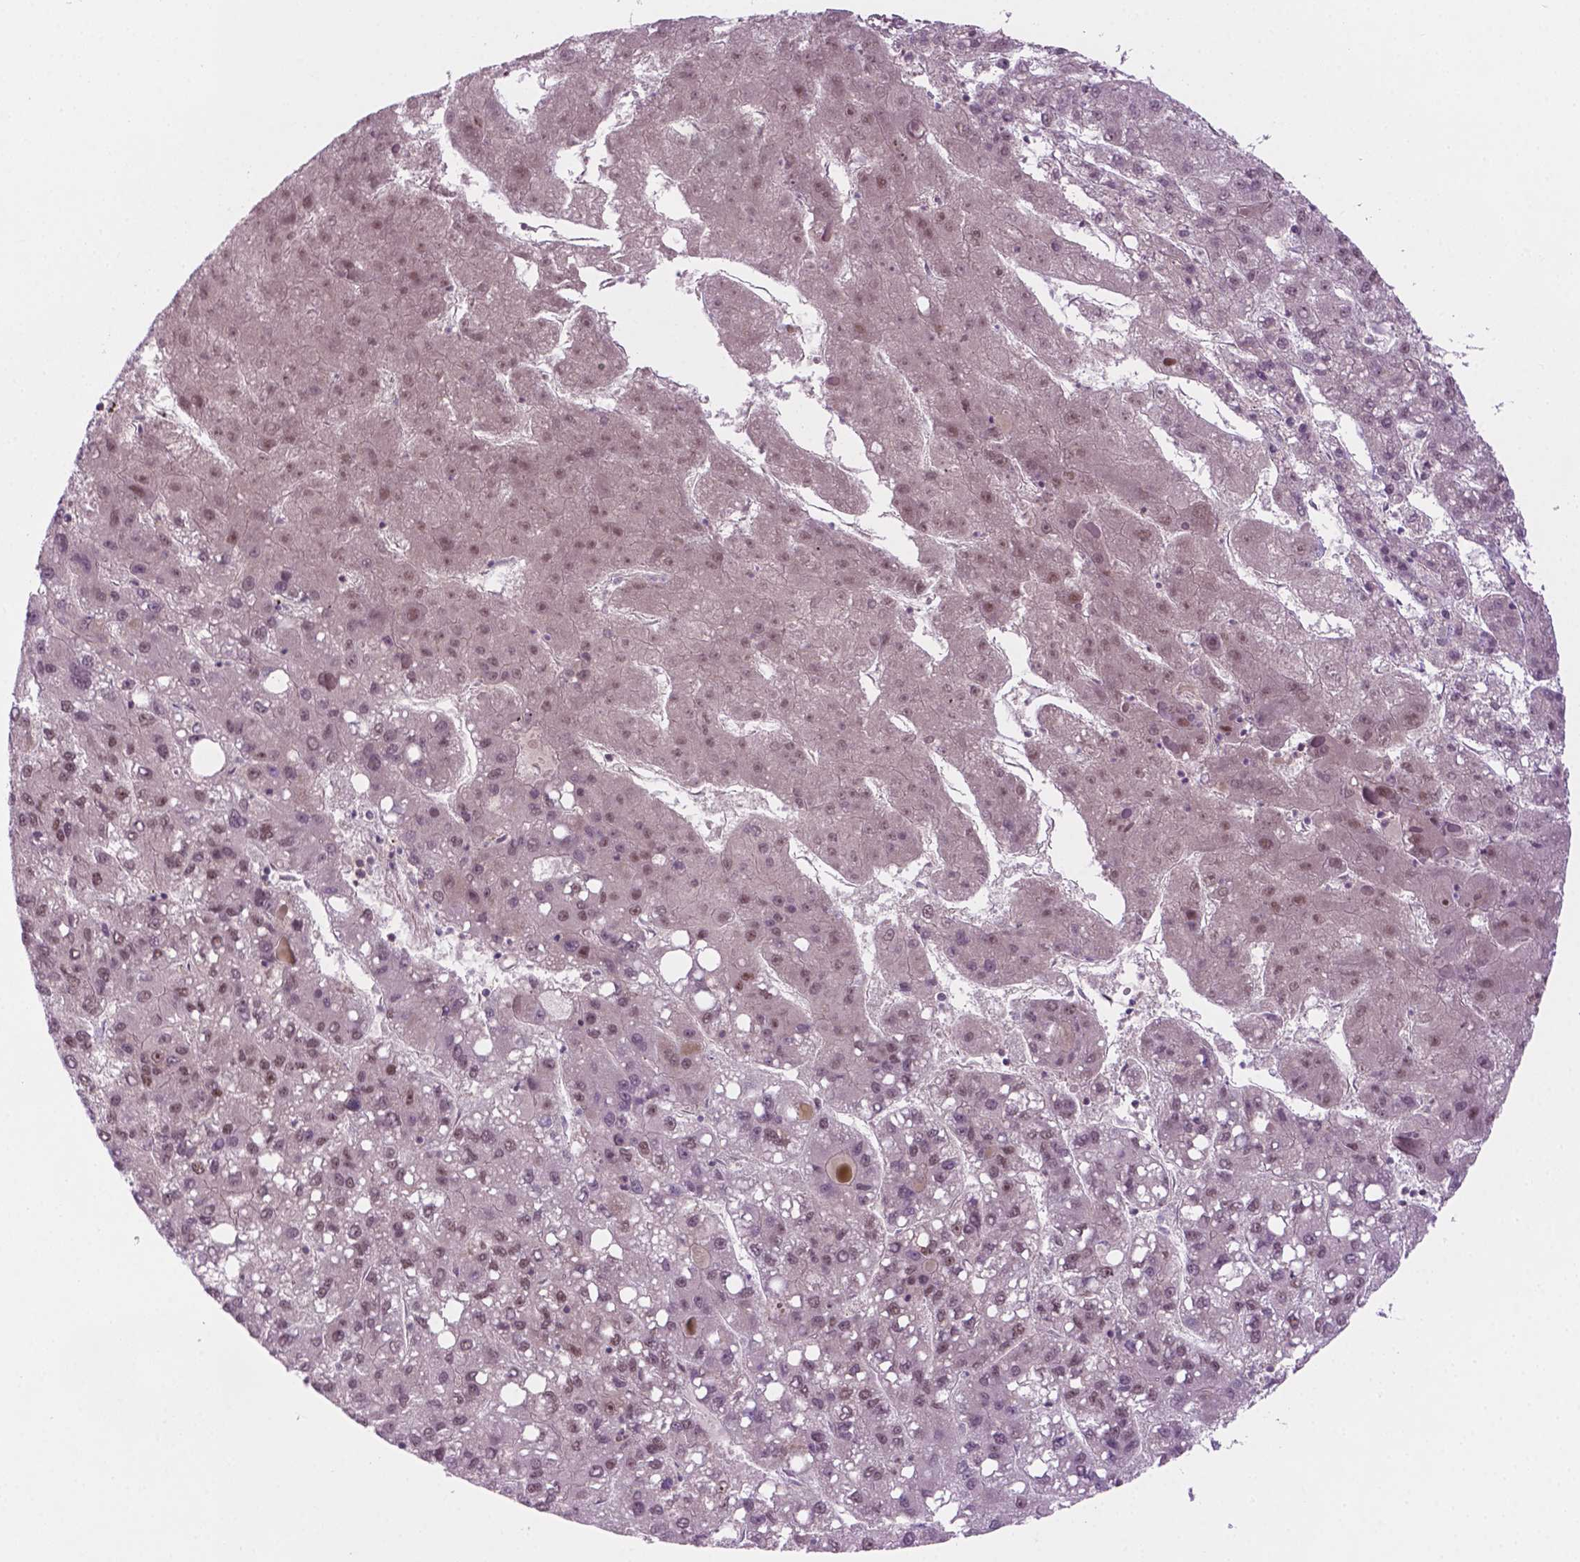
{"staining": {"intensity": "moderate", "quantity": ">75%", "location": "nuclear"}, "tissue": "liver cancer", "cell_type": "Tumor cells", "image_type": "cancer", "snomed": [{"axis": "morphology", "description": "Carcinoma, Hepatocellular, NOS"}, {"axis": "topography", "description": "Liver"}], "caption": "Immunohistochemical staining of human liver hepatocellular carcinoma displays medium levels of moderate nuclear positivity in approximately >75% of tumor cells.", "gene": "PHAX", "patient": {"sex": "female", "age": 82}}